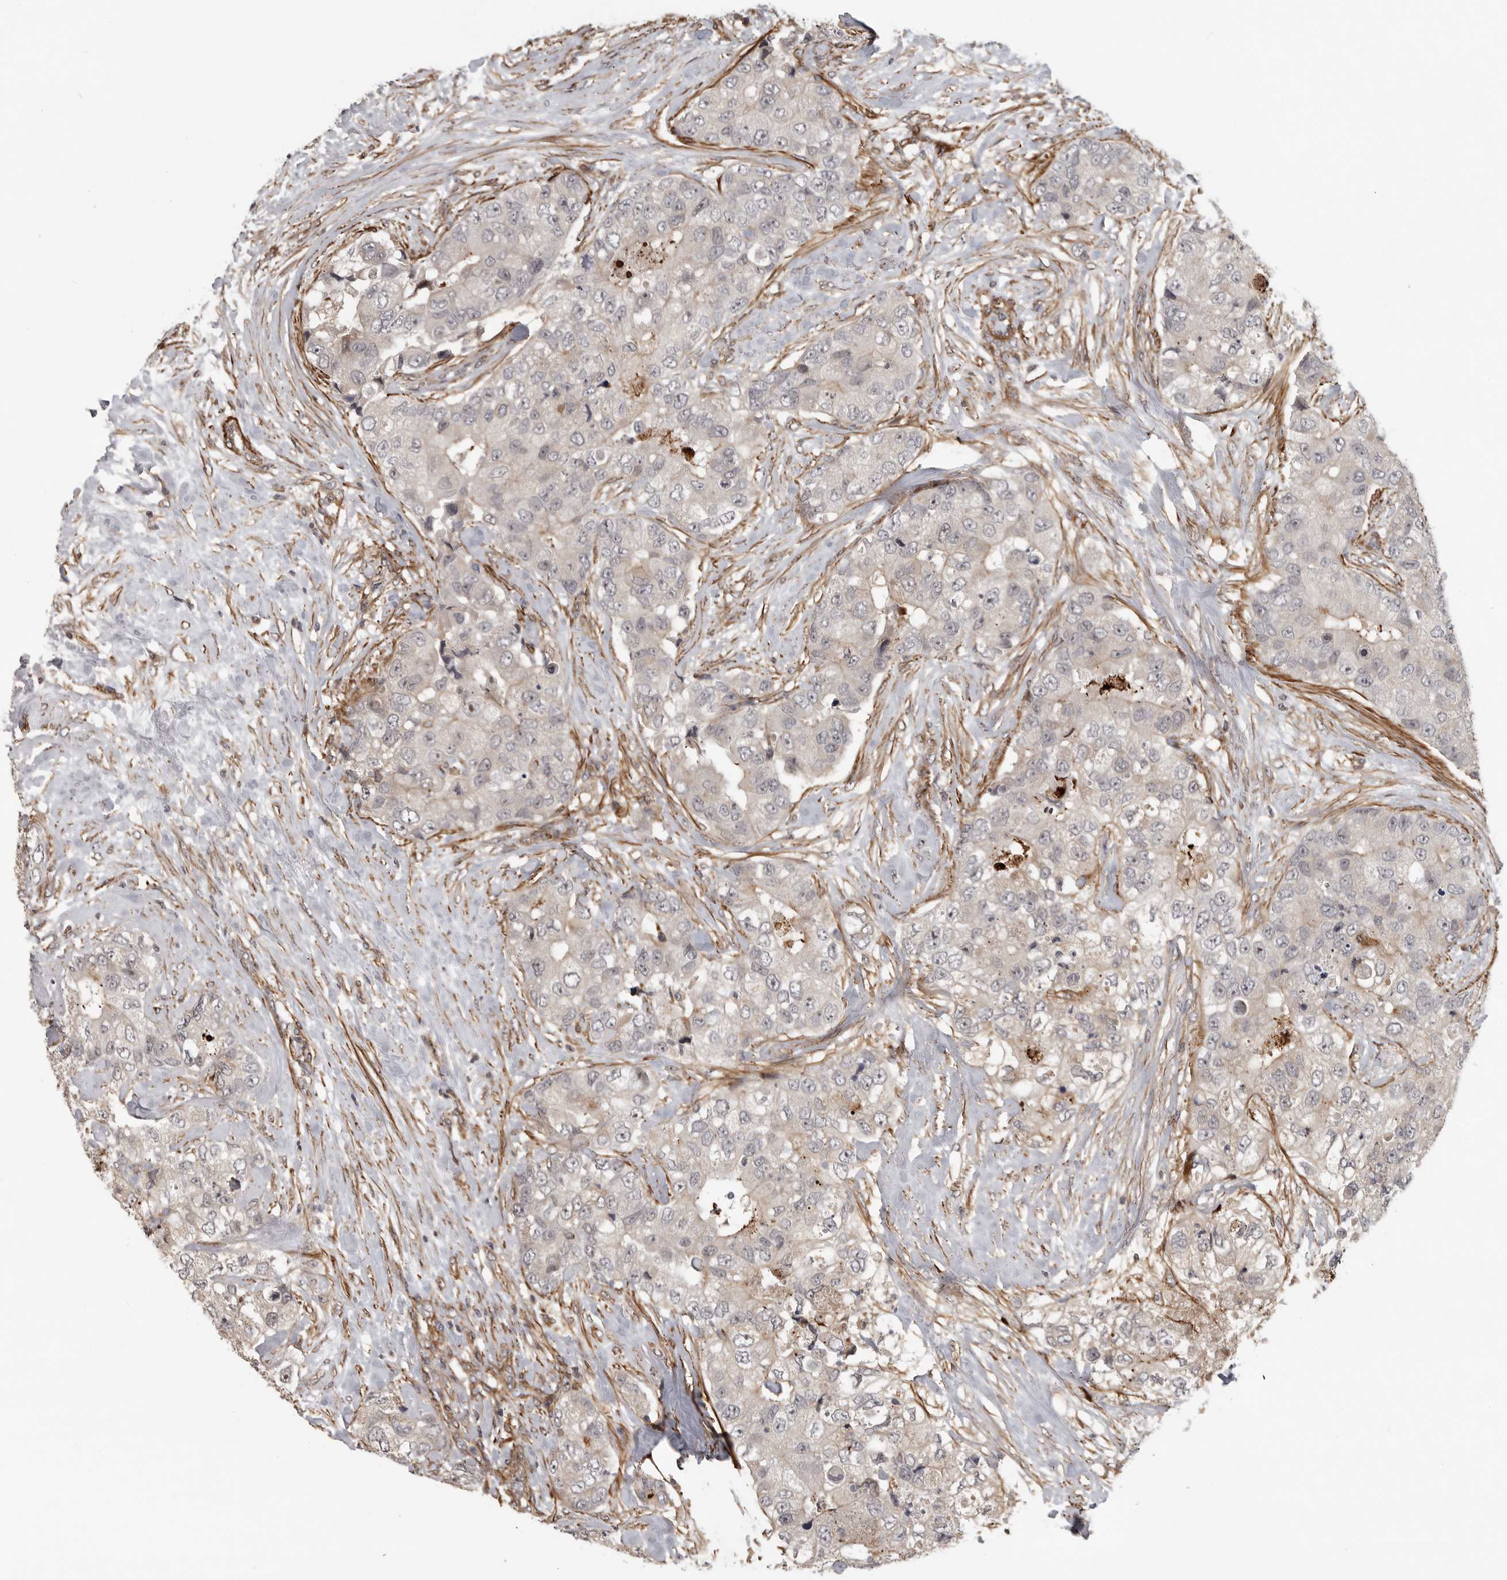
{"staining": {"intensity": "negative", "quantity": "none", "location": "none"}, "tissue": "breast cancer", "cell_type": "Tumor cells", "image_type": "cancer", "snomed": [{"axis": "morphology", "description": "Duct carcinoma"}, {"axis": "topography", "description": "Breast"}], "caption": "Protein analysis of breast cancer shows no significant positivity in tumor cells.", "gene": "TUT4", "patient": {"sex": "female", "age": 62}}